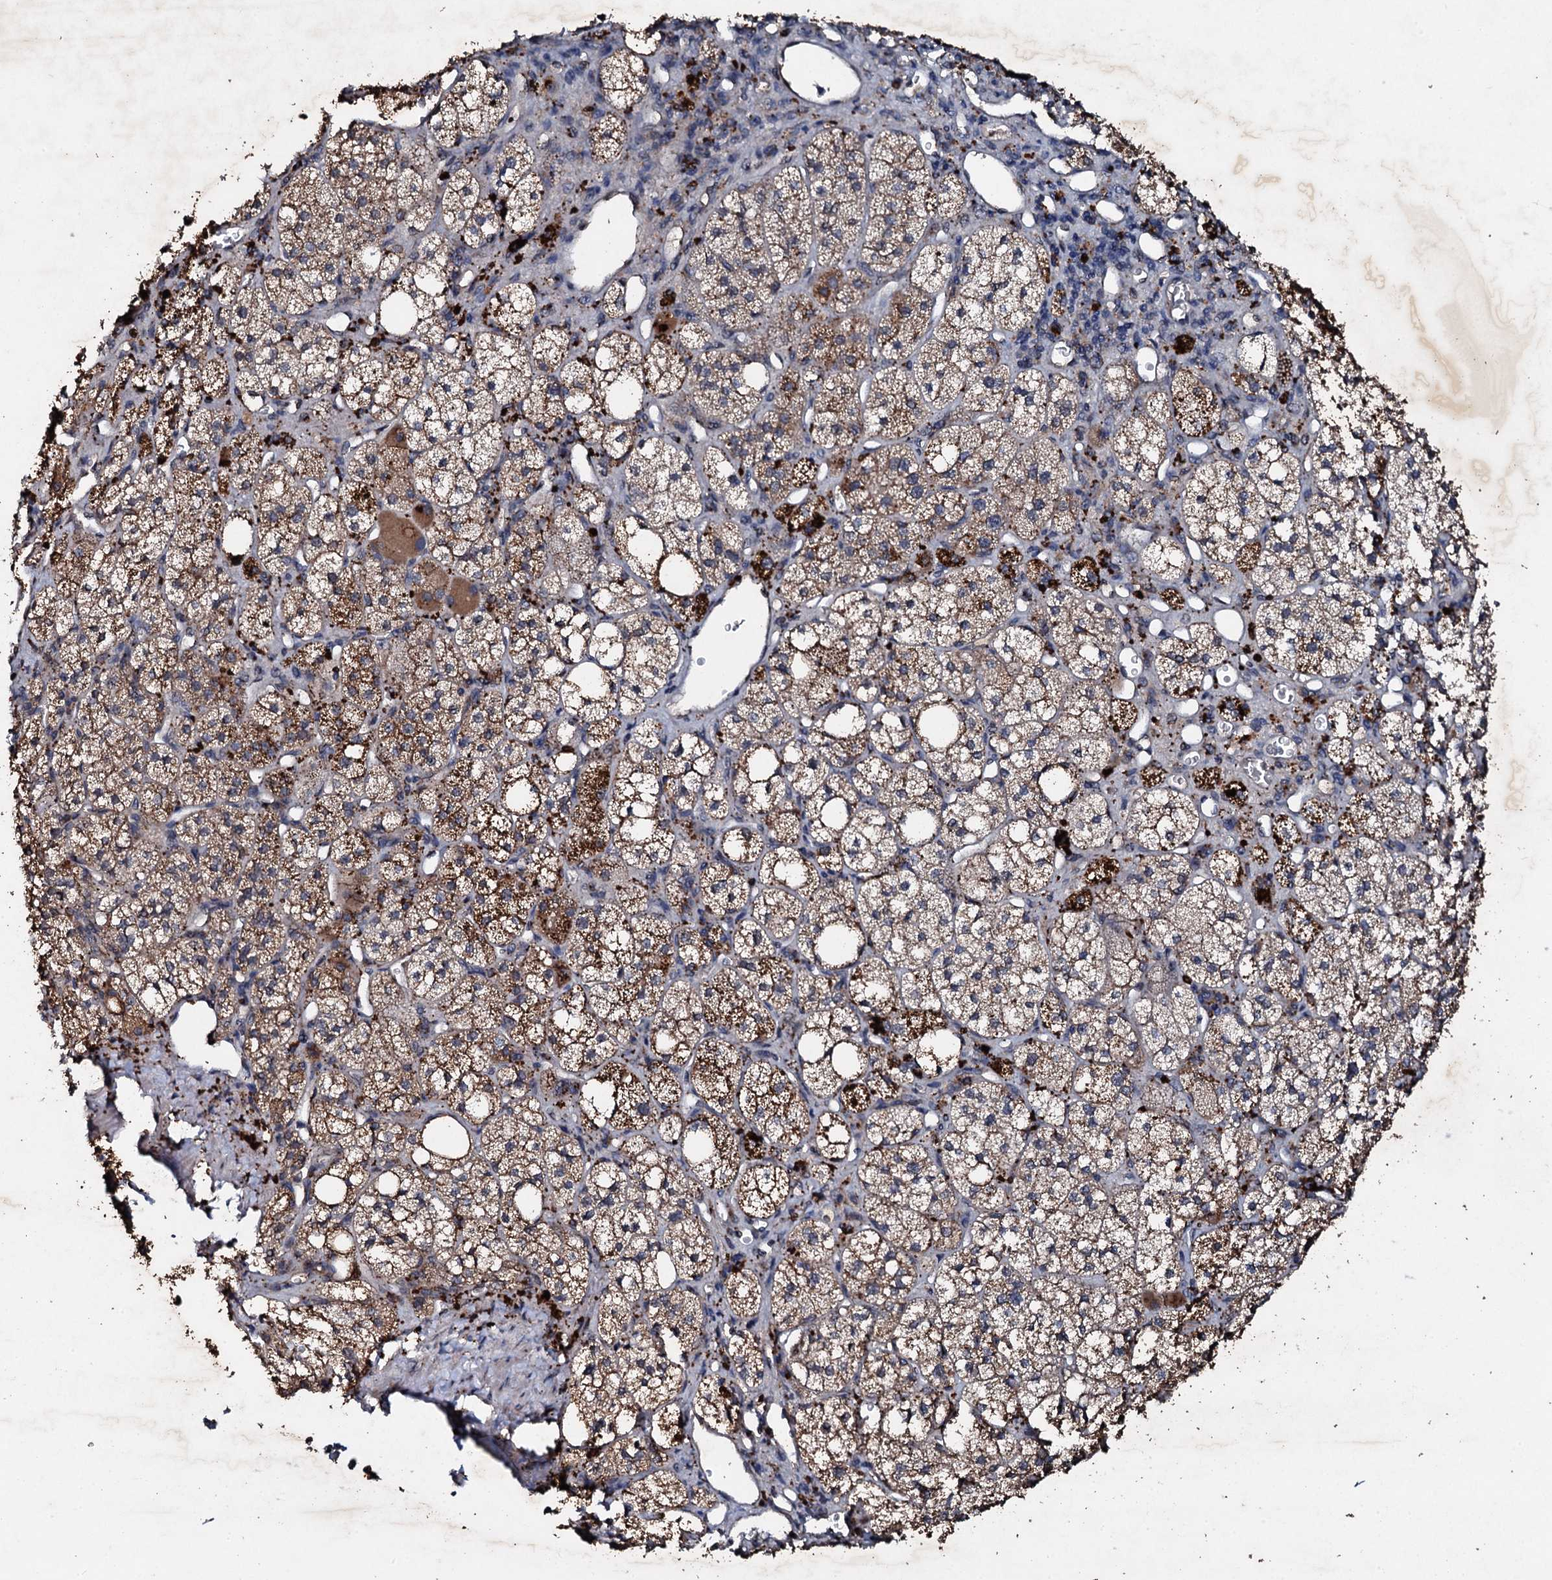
{"staining": {"intensity": "strong", "quantity": "25%-75%", "location": "cytoplasmic/membranous"}, "tissue": "adrenal gland", "cell_type": "Glandular cells", "image_type": "normal", "snomed": [{"axis": "morphology", "description": "Normal tissue, NOS"}, {"axis": "topography", "description": "Adrenal gland"}], "caption": "Brown immunohistochemical staining in benign human adrenal gland demonstrates strong cytoplasmic/membranous positivity in approximately 25%-75% of glandular cells. (DAB (3,3'-diaminobenzidine) = brown stain, brightfield microscopy at high magnification).", "gene": "ADAMTS10", "patient": {"sex": "male", "age": 61}}